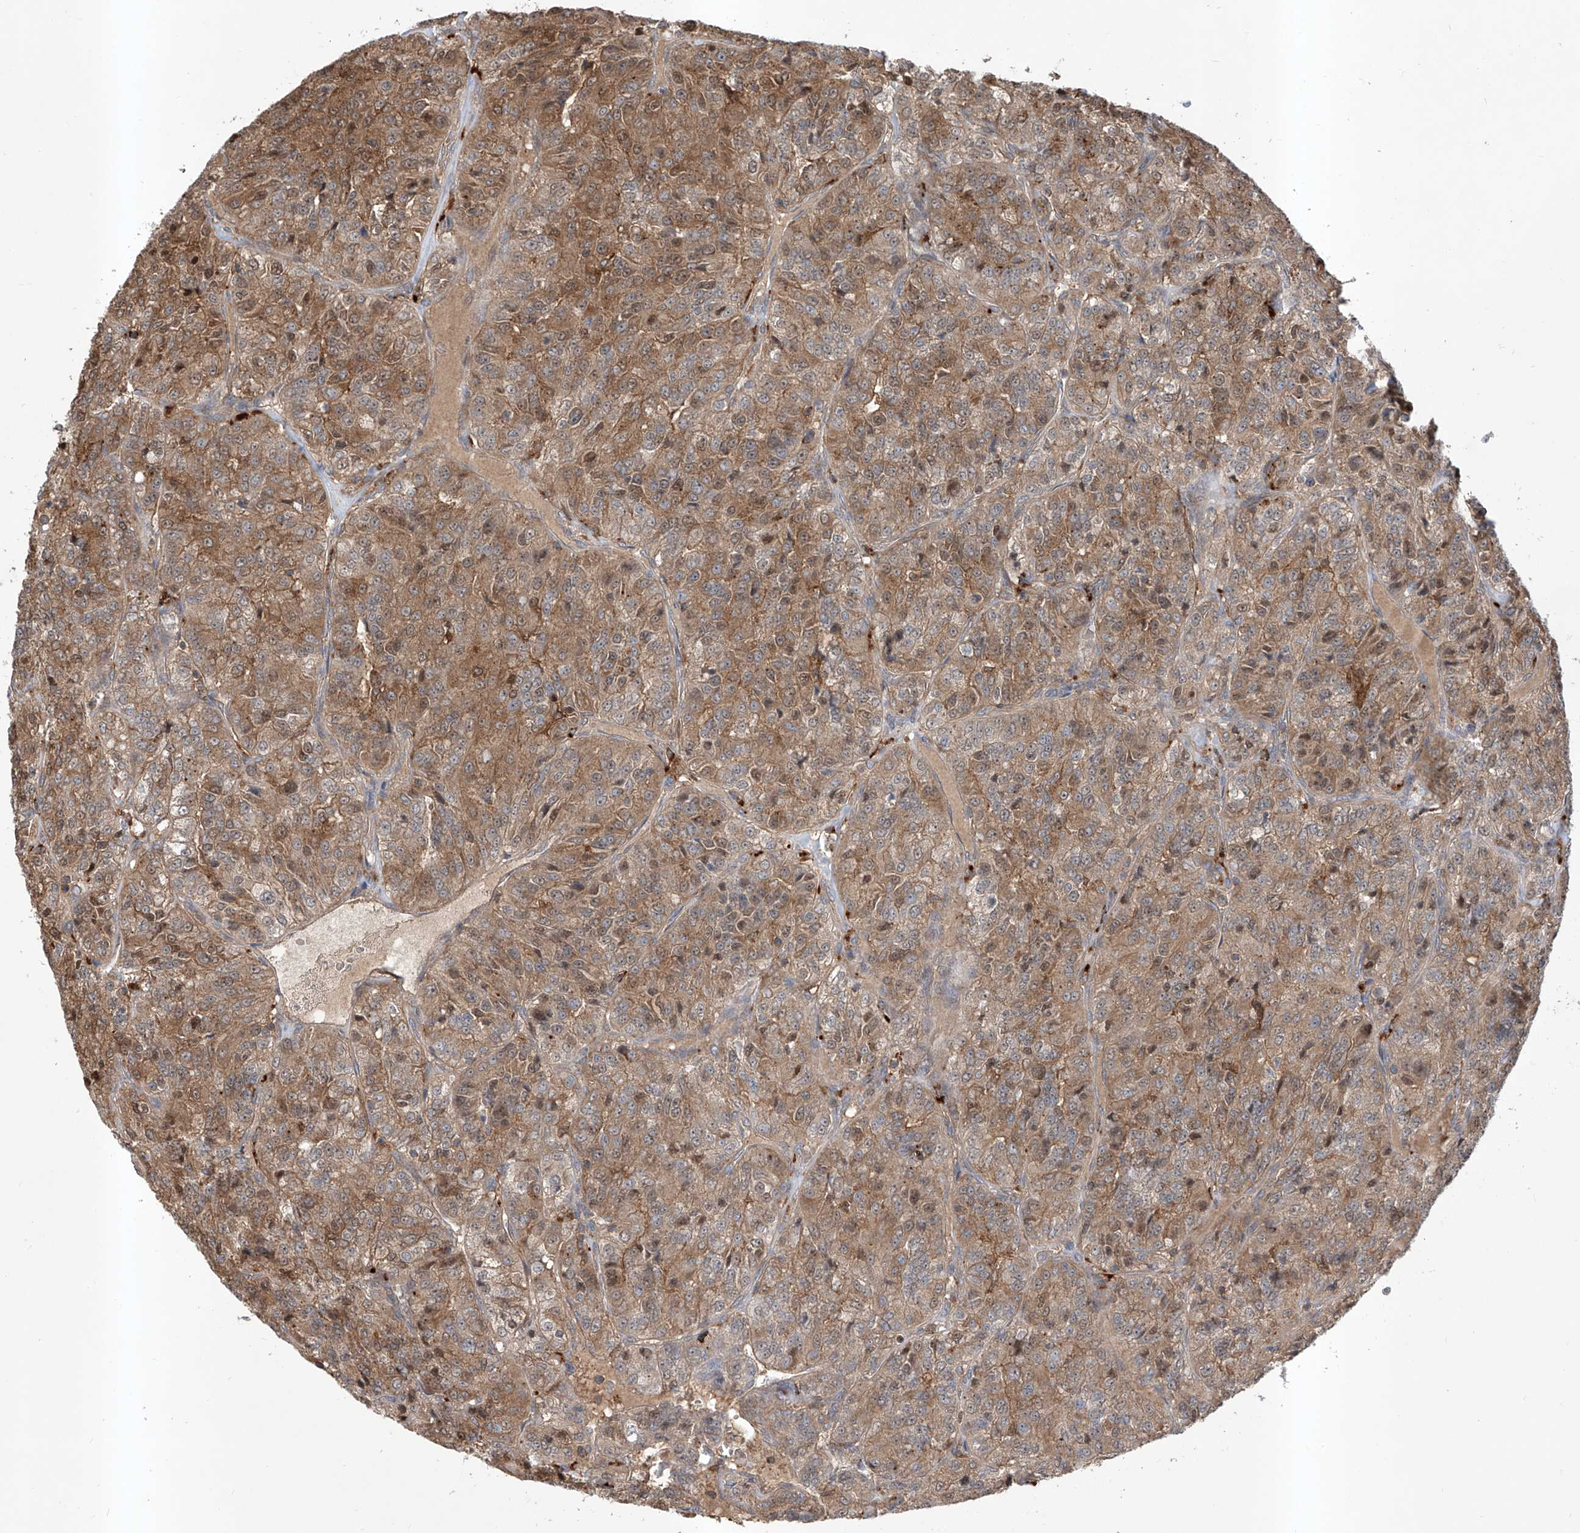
{"staining": {"intensity": "moderate", "quantity": ">75%", "location": "cytoplasmic/membranous"}, "tissue": "renal cancer", "cell_type": "Tumor cells", "image_type": "cancer", "snomed": [{"axis": "morphology", "description": "Adenocarcinoma, NOS"}, {"axis": "topography", "description": "Kidney"}], "caption": "This histopathology image reveals immunohistochemistry staining of renal adenocarcinoma, with medium moderate cytoplasmic/membranous positivity in about >75% of tumor cells.", "gene": "HOXC8", "patient": {"sex": "female", "age": 63}}